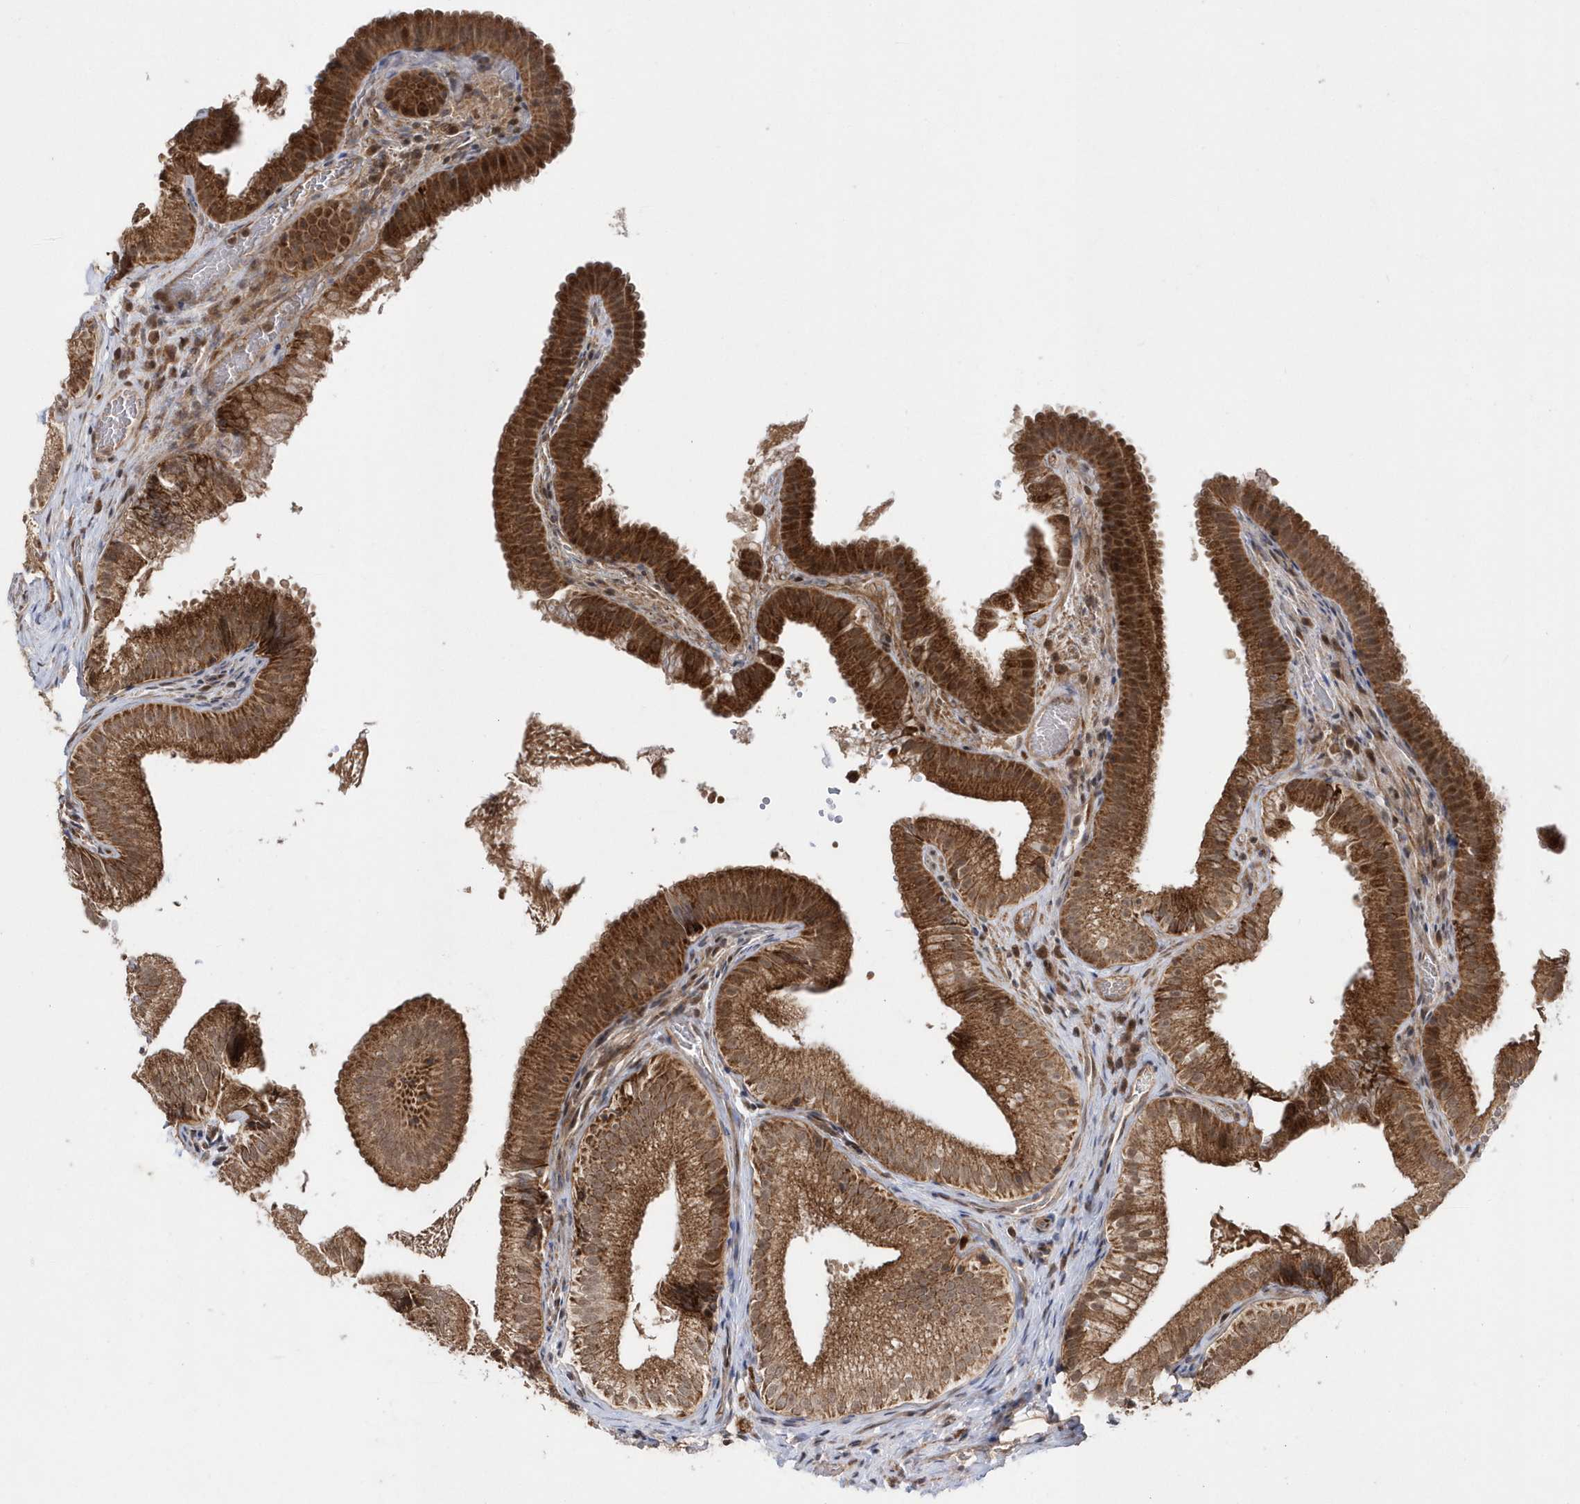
{"staining": {"intensity": "strong", "quantity": ">75%", "location": "cytoplasmic/membranous"}, "tissue": "gallbladder", "cell_type": "Glandular cells", "image_type": "normal", "snomed": [{"axis": "morphology", "description": "Normal tissue, NOS"}, {"axis": "topography", "description": "Gallbladder"}], "caption": "High-power microscopy captured an immunohistochemistry (IHC) micrograph of normal gallbladder, revealing strong cytoplasmic/membranous expression in approximately >75% of glandular cells.", "gene": "DALRD3", "patient": {"sex": "female", "age": 30}}